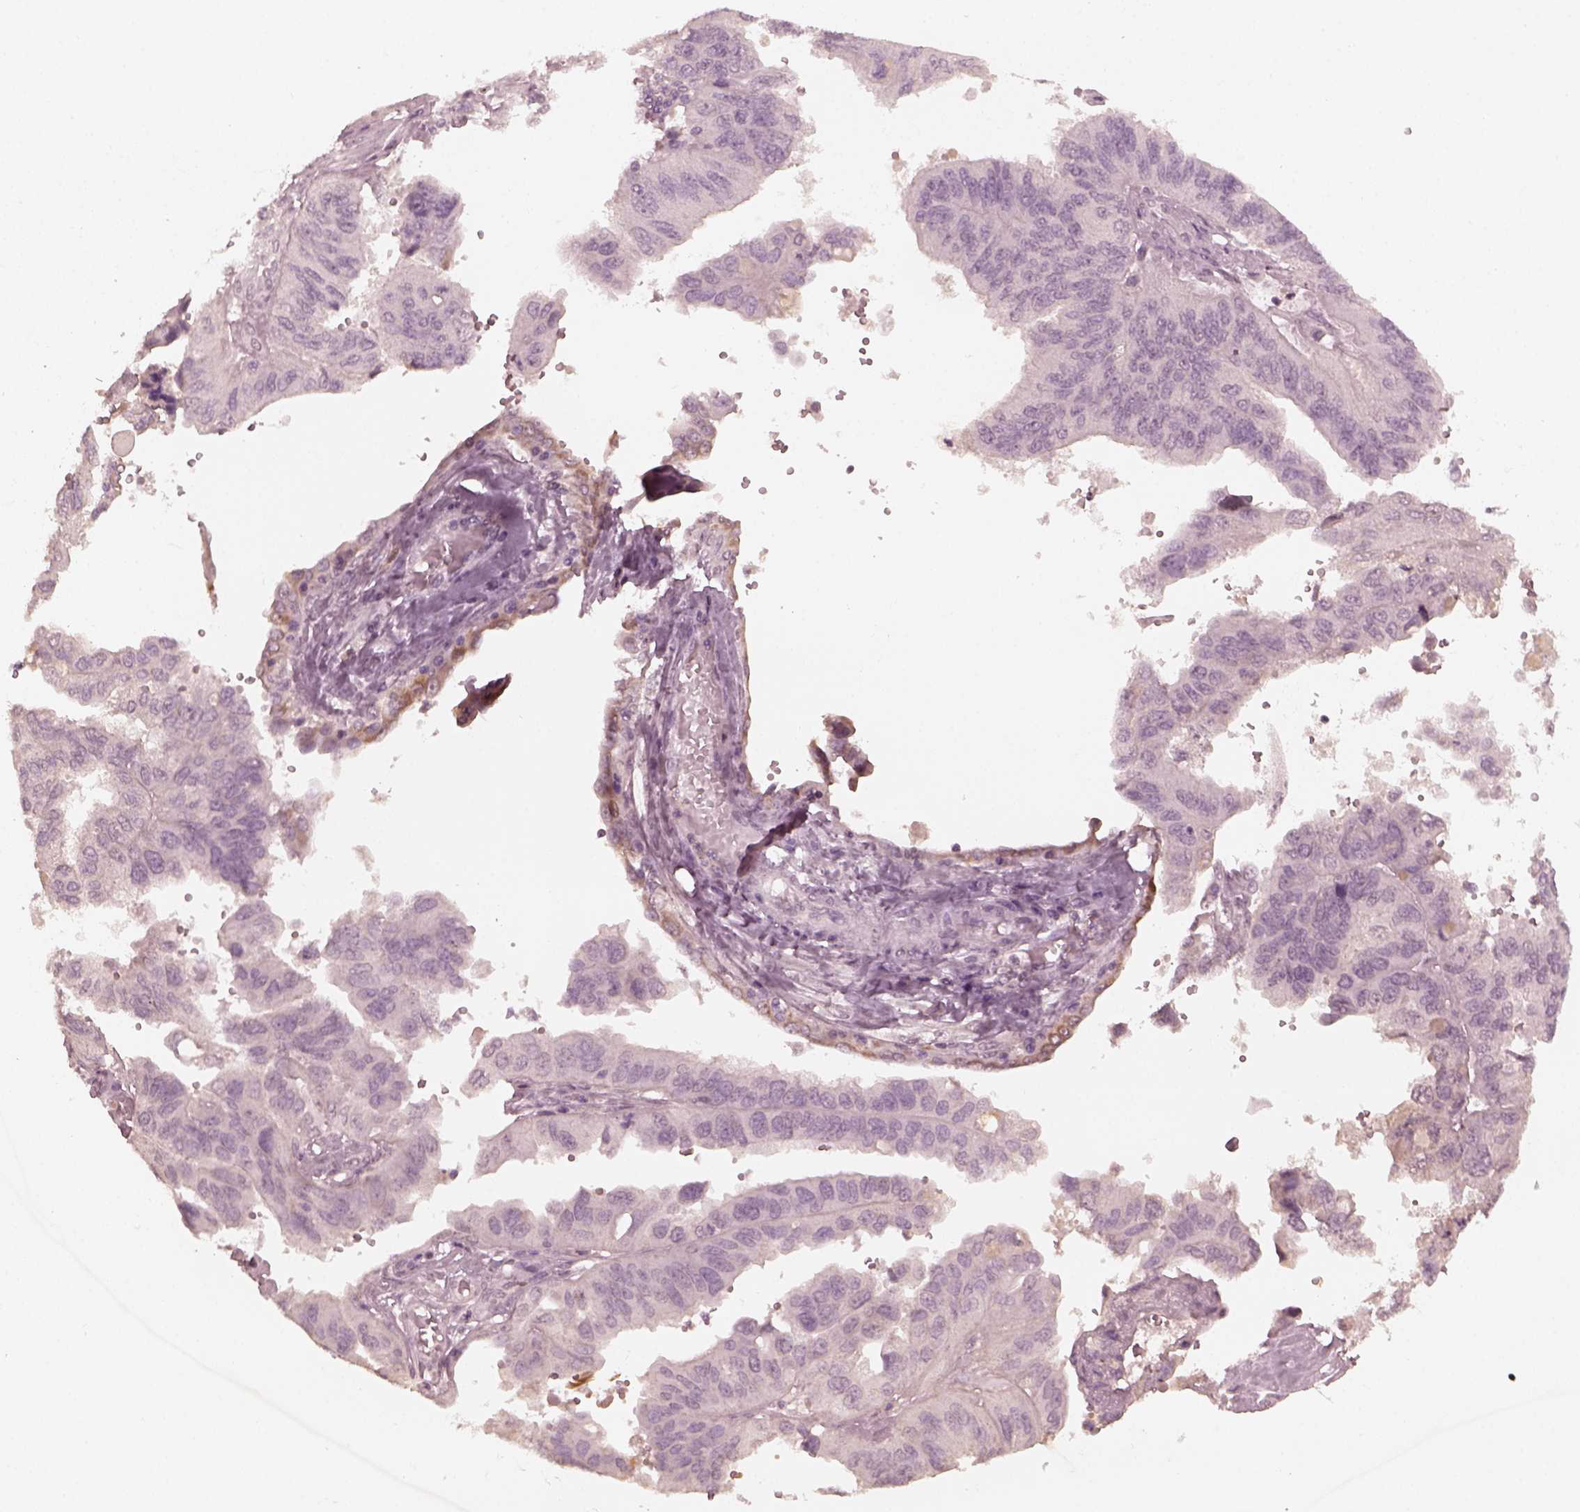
{"staining": {"intensity": "negative", "quantity": "none", "location": "none"}, "tissue": "ovarian cancer", "cell_type": "Tumor cells", "image_type": "cancer", "snomed": [{"axis": "morphology", "description": "Cystadenocarcinoma, serous, NOS"}, {"axis": "topography", "description": "Ovary"}], "caption": "DAB immunohistochemical staining of human serous cystadenocarcinoma (ovarian) shows no significant staining in tumor cells.", "gene": "KRT79", "patient": {"sex": "female", "age": 79}}